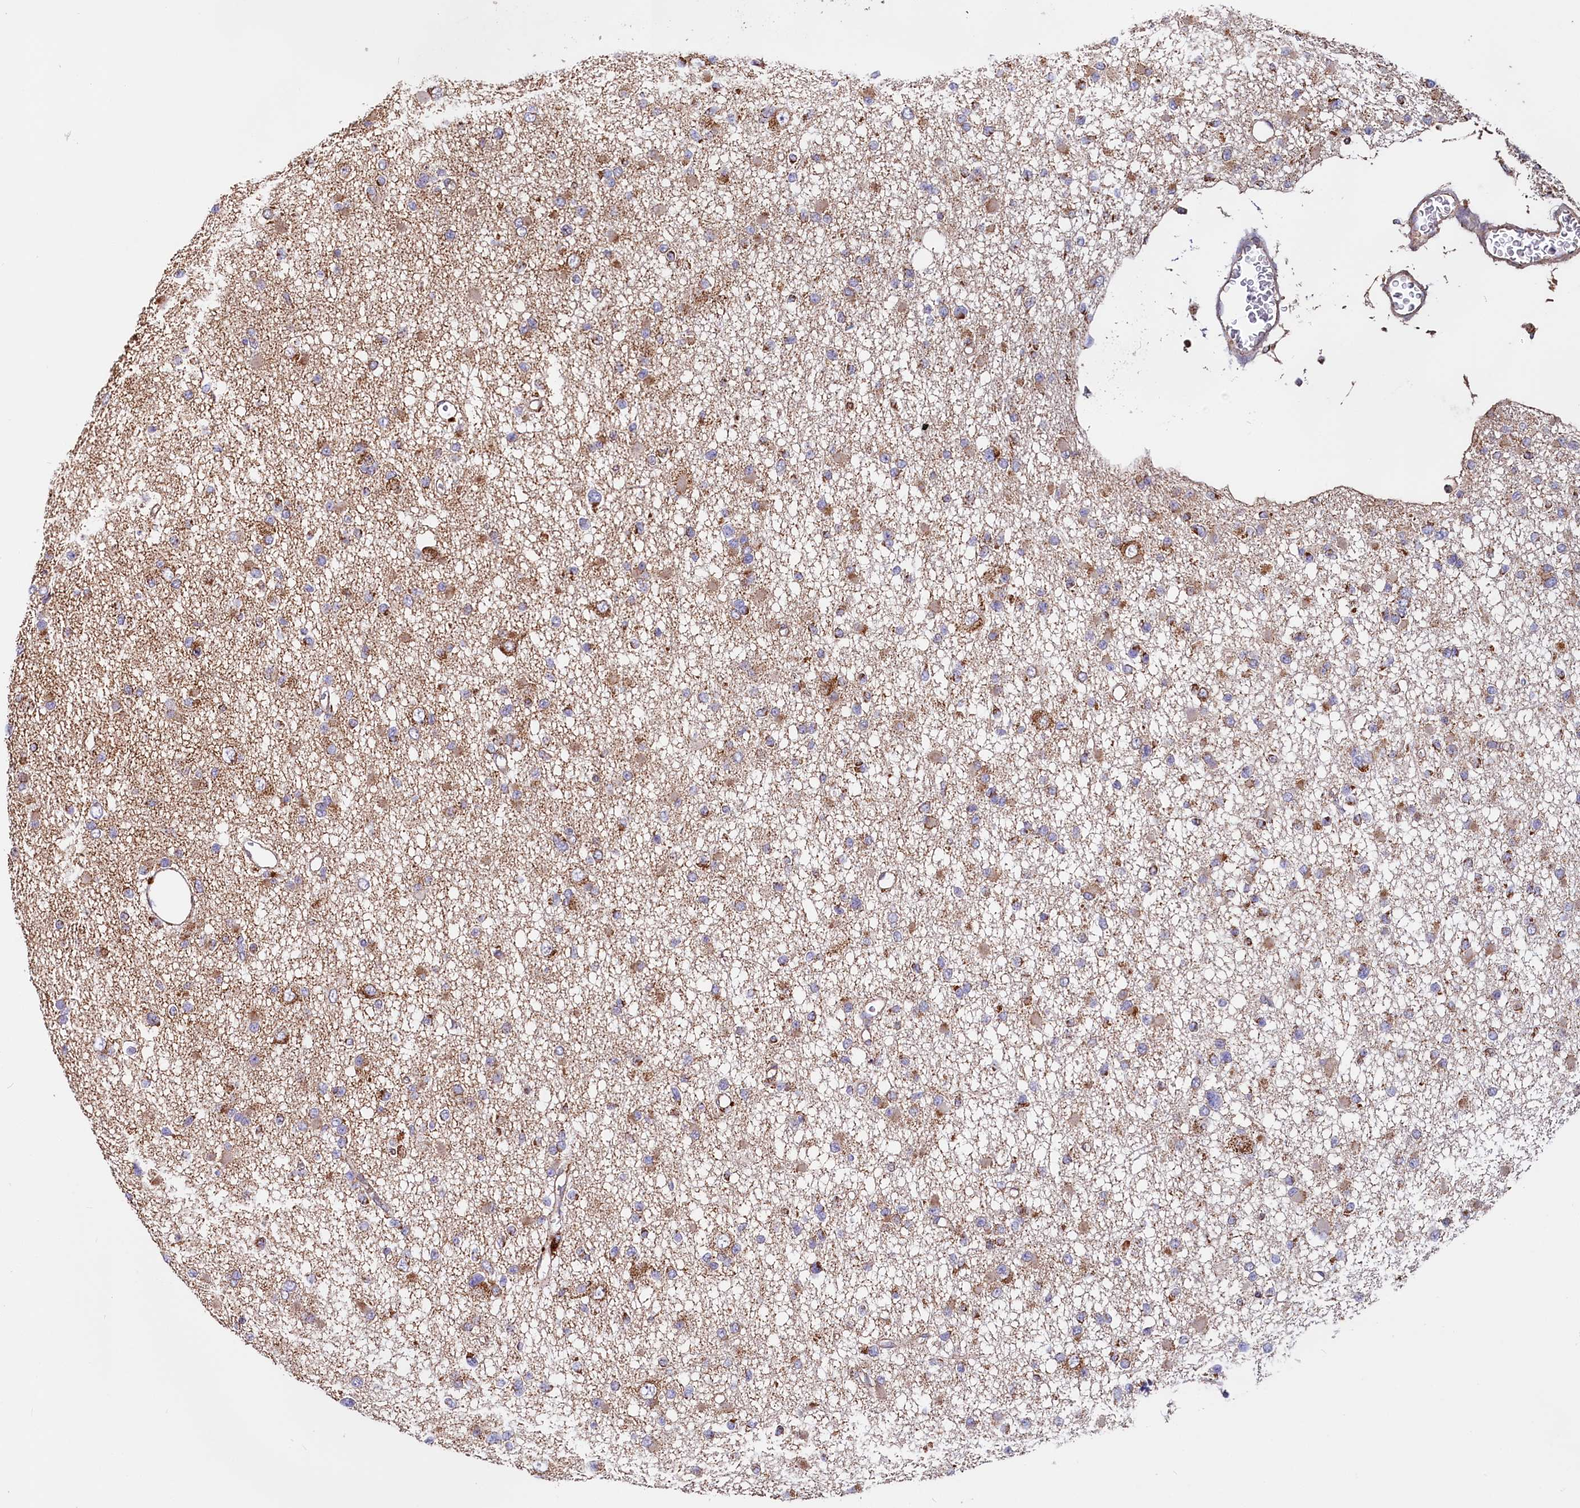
{"staining": {"intensity": "moderate", "quantity": "25%-75%", "location": "cytoplasmic/membranous"}, "tissue": "glioma", "cell_type": "Tumor cells", "image_type": "cancer", "snomed": [{"axis": "morphology", "description": "Glioma, malignant, Low grade"}, {"axis": "topography", "description": "Brain"}], "caption": "This is a photomicrograph of immunohistochemistry staining of glioma, which shows moderate positivity in the cytoplasmic/membranous of tumor cells.", "gene": "NUDT15", "patient": {"sex": "female", "age": 22}}